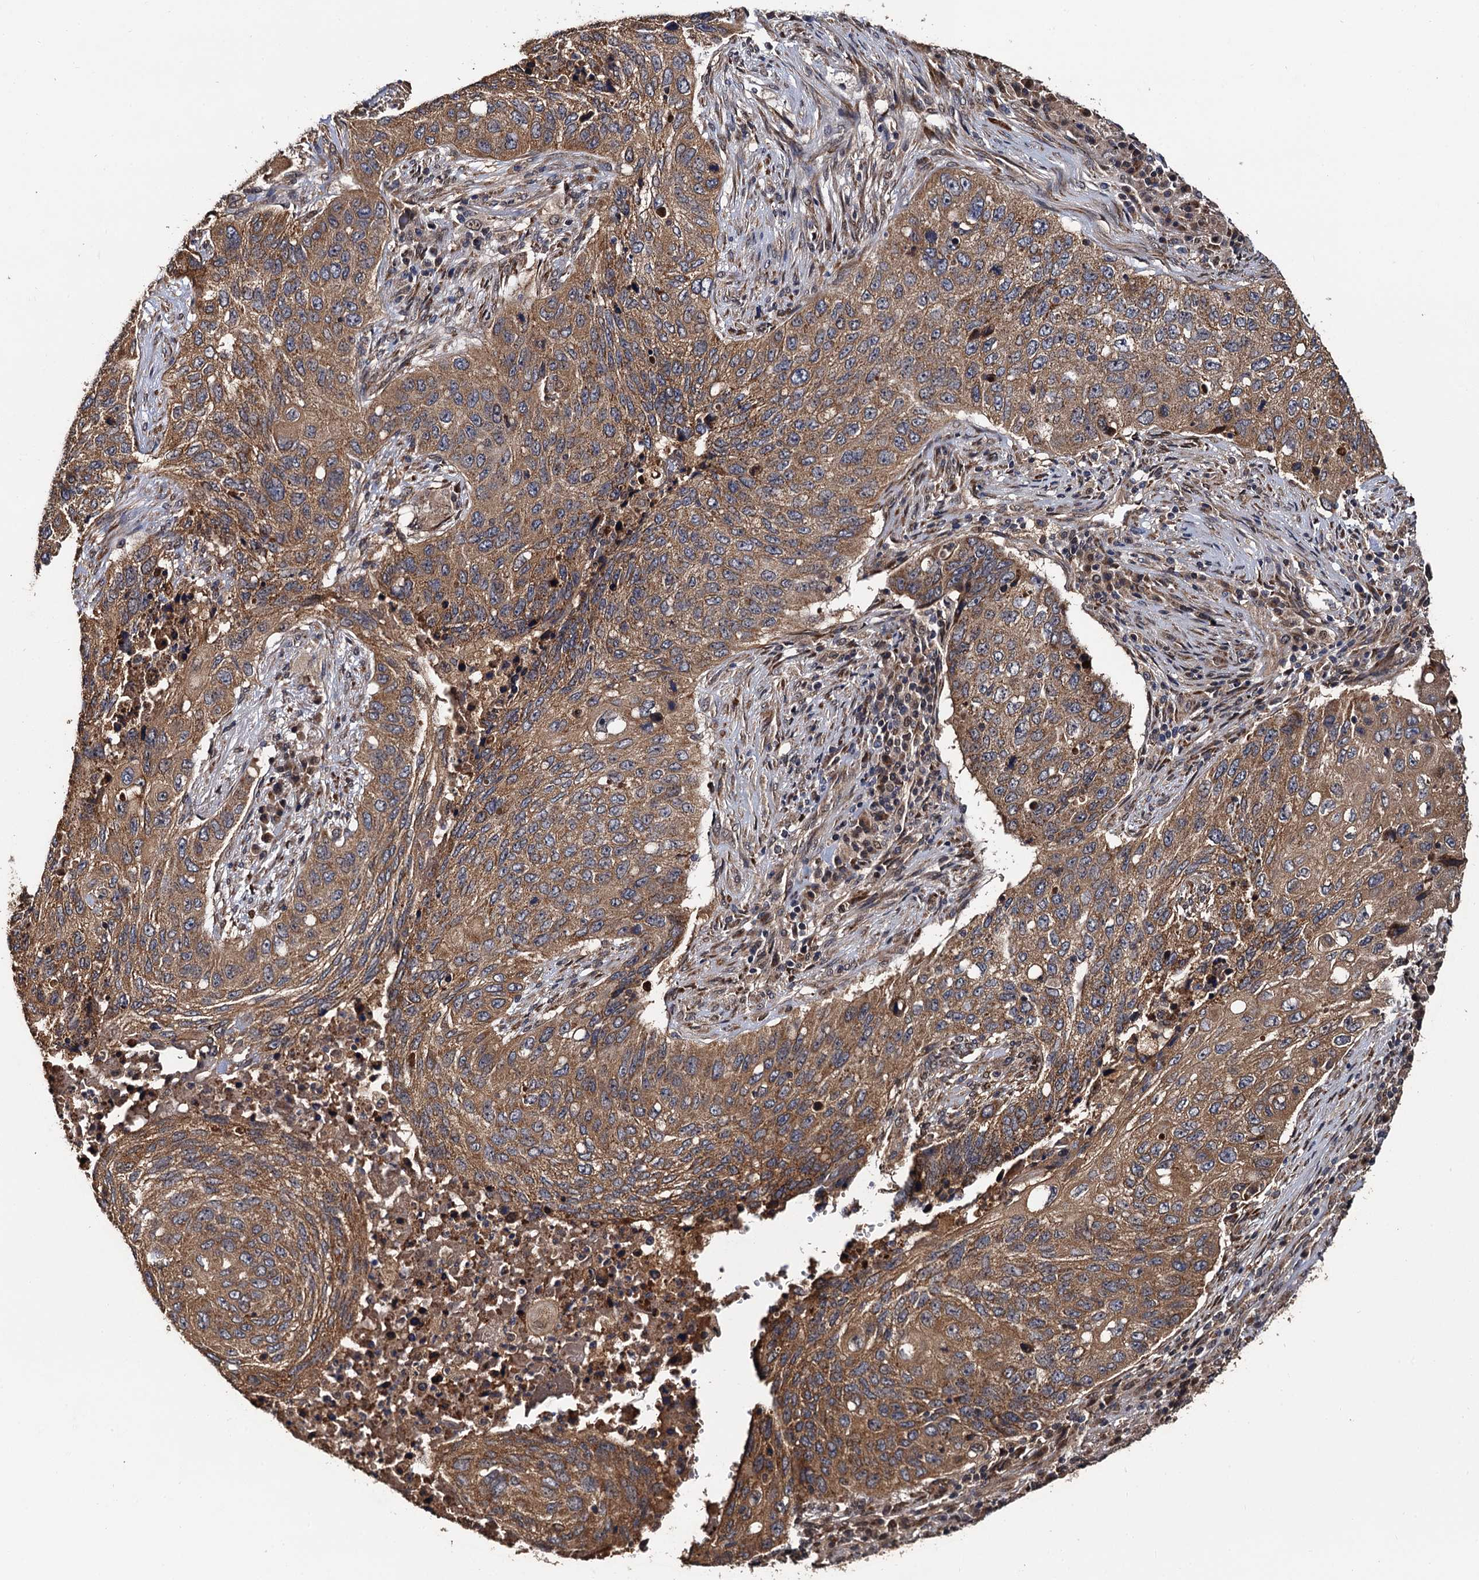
{"staining": {"intensity": "moderate", "quantity": ">75%", "location": "cytoplasmic/membranous"}, "tissue": "lung cancer", "cell_type": "Tumor cells", "image_type": "cancer", "snomed": [{"axis": "morphology", "description": "Squamous cell carcinoma, NOS"}, {"axis": "topography", "description": "Lung"}], "caption": "A photomicrograph showing moderate cytoplasmic/membranous expression in approximately >75% of tumor cells in squamous cell carcinoma (lung), as visualized by brown immunohistochemical staining.", "gene": "MIER2", "patient": {"sex": "female", "age": 63}}